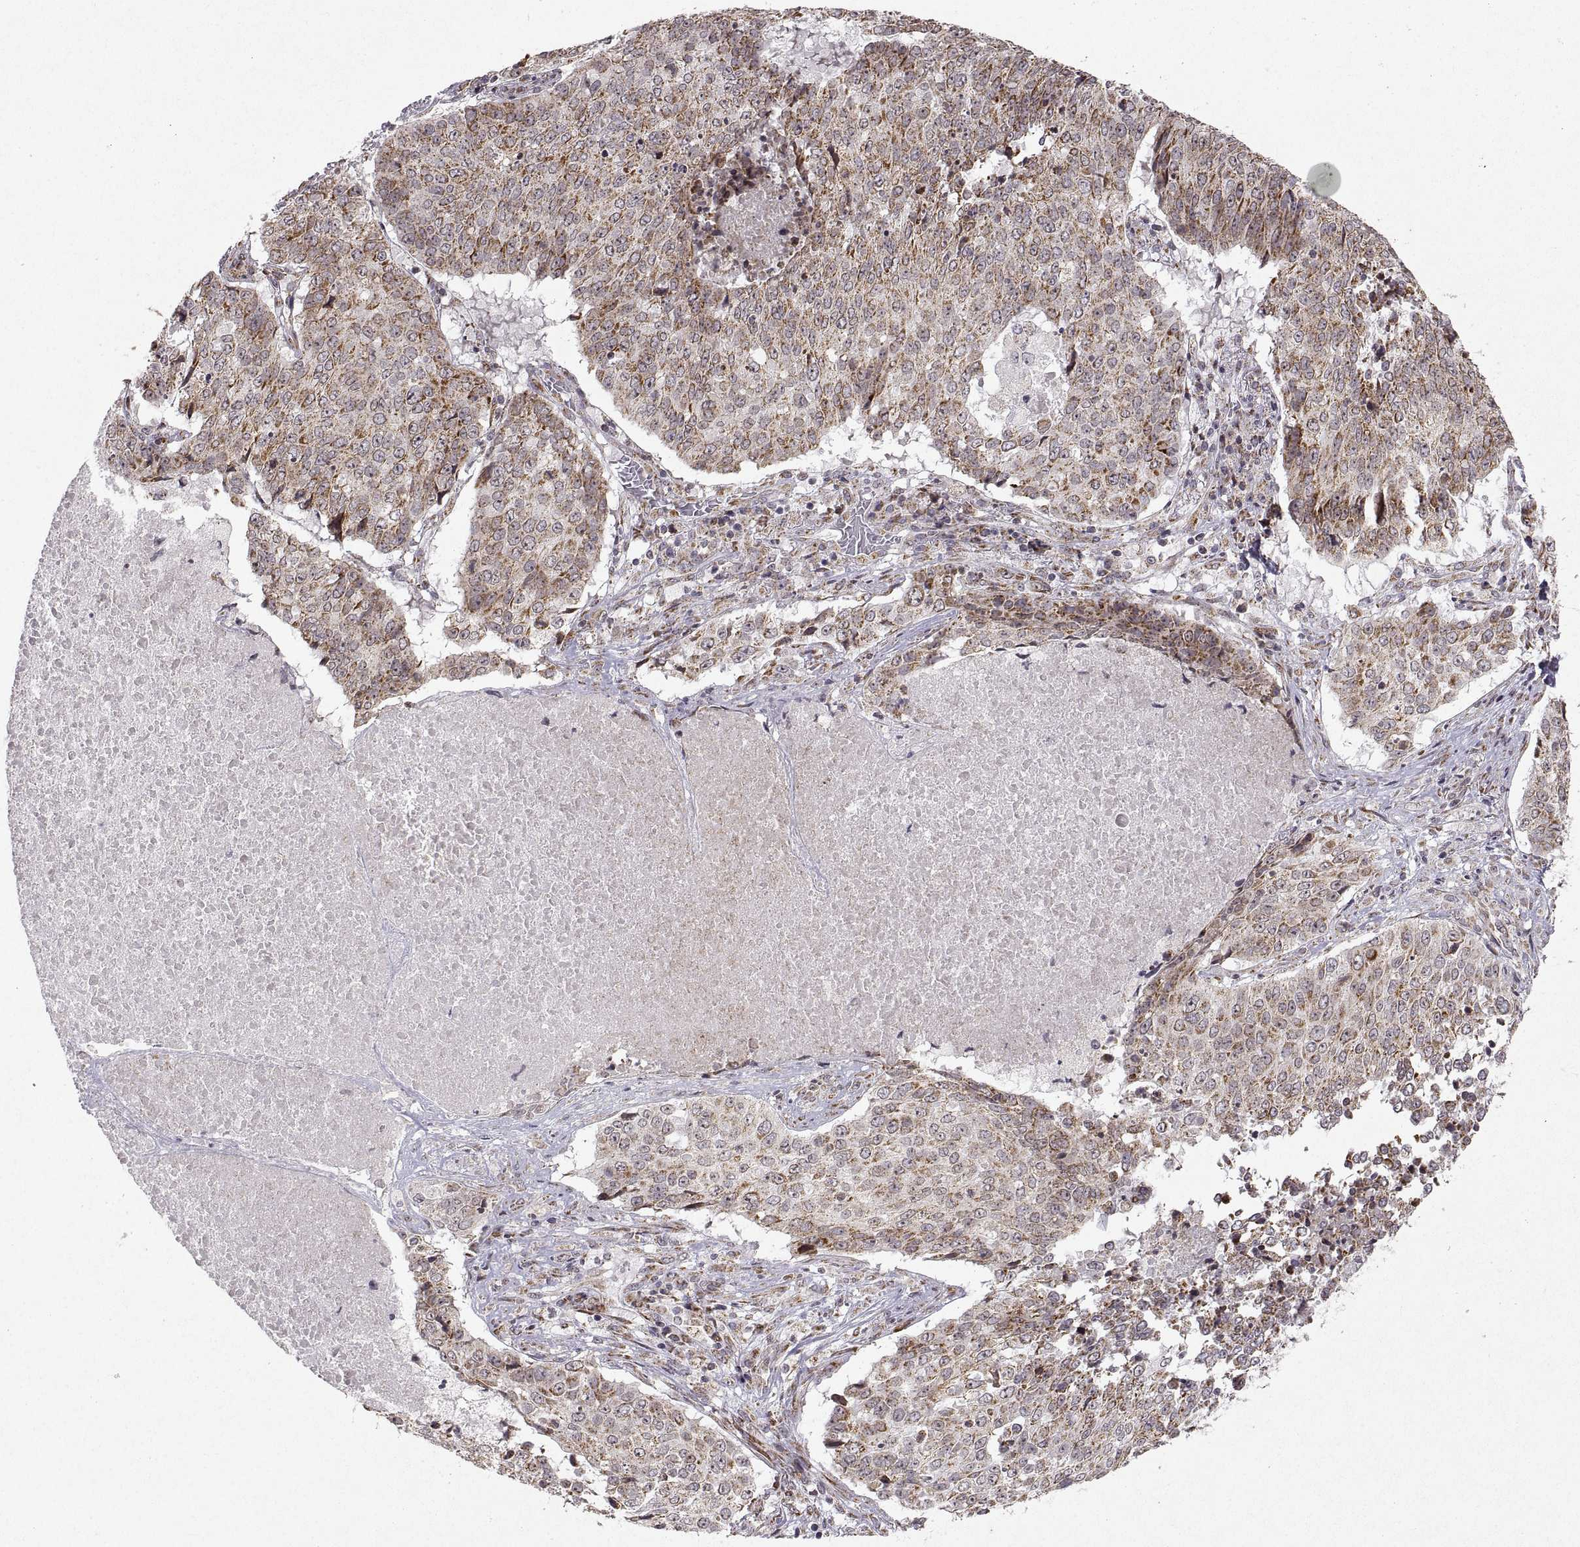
{"staining": {"intensity": "moderate", "quantity": "25%-75%", "location": "cytoplasmic/membranous"}, "tissue": "lung cancer", "cell_type": "Tumor cells", "image_type": "cancer", "snomed": [{"axis": "morphology", "description": "Normal tissue, NOS"}, {"axis": "morphology", "description": "Squamous cell carcinoma, NOS"}, {"axis": "topography", "description": "Bronchus"}, {"axis": "topography", "description": "Lung"}], "caption": "Tumor cells demonstrate moderate cytoplasmic/membranous positivity in approximately 25%-75% of cells in lung cancer (squamous cell carcinoma). The staining was performed using DAB, with brown indicating positive protein expression. Nuclei are stained blue with hematoxylin.", "gene": "MANBAL", "patient": {"sex": "male", "age": 64}}